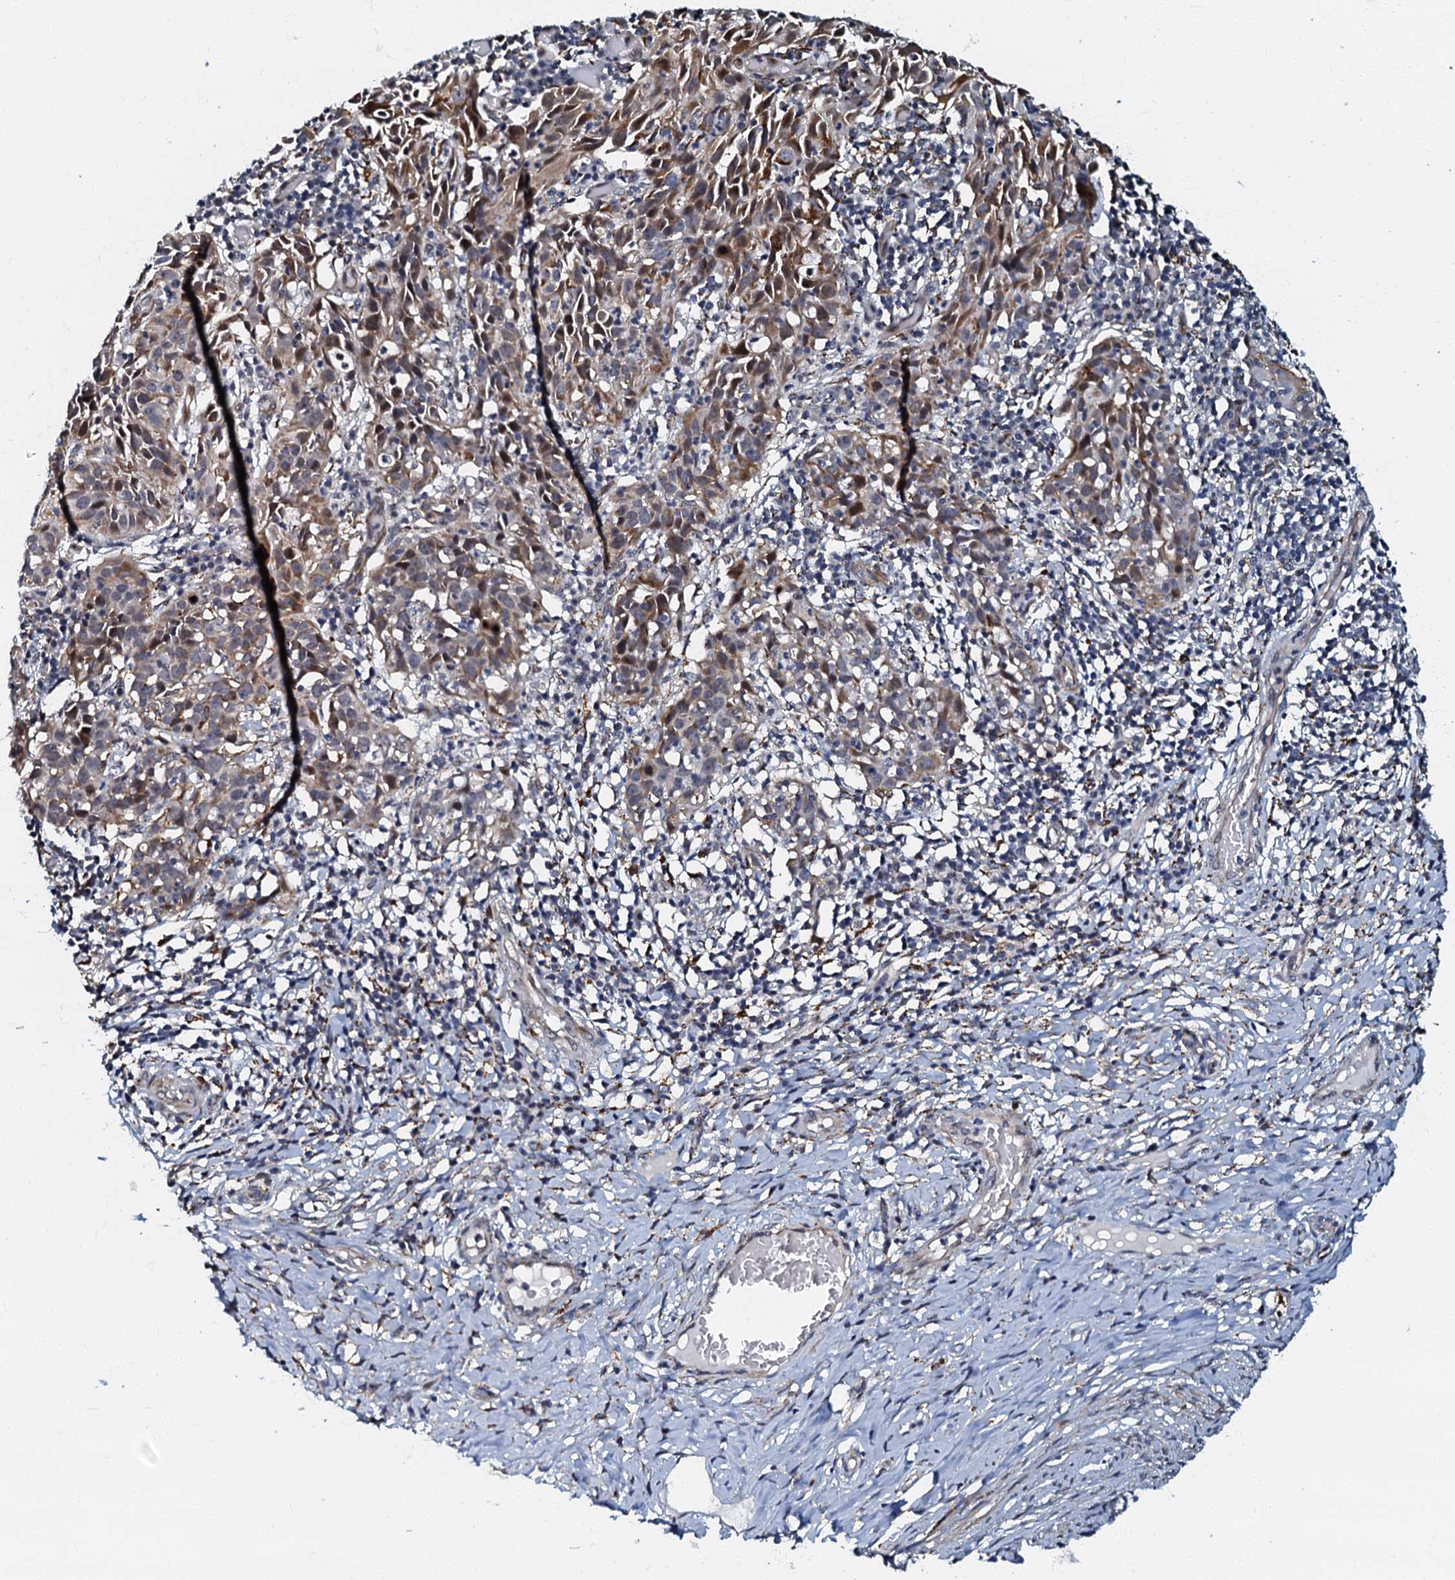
{"staining": {"intensity": "moderate", "quantity": "25%-75%", "location": "cytoplasmic/membranous"}, "tissue": "cervical cancer", "cell_type": "Tumor cells", "image_type": "cancer", "snomed": [{"axis": "morphology", "description": "Squamous cell carcinoma, NOS"}, {"axis": "topography", "description": "Cervix"}], "caption": "Squamous cell carcinoma (cervical) stained for a protein (brown) reveals moderate cytoplasmic/membranous positive staining in about 25%-75% of tumor cells.", "gene": "OLAH", "patient": {"sex": "female", "age": 50}}